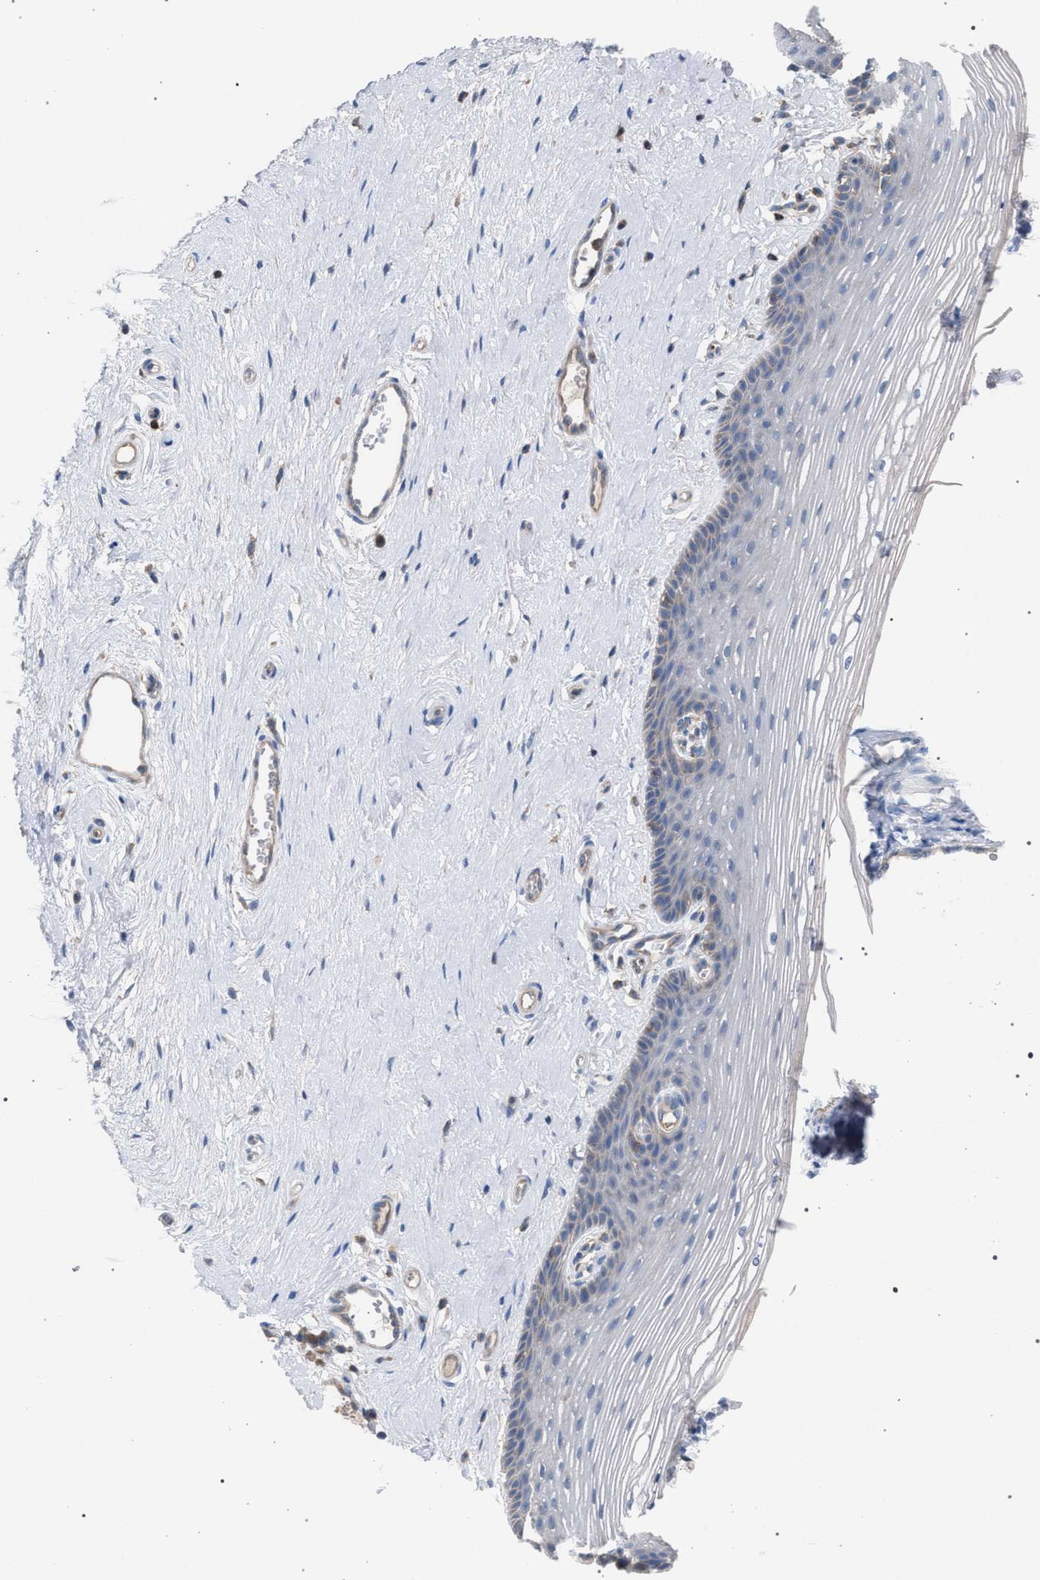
{"staining": {"intensity": "negative", "quantity": "none", "location": "none"}, "tissue": "vagina", "cell_type": "Squamous epithelial cells", "image_type": "normal", "snomed": [{"axis": "morphology", "description": "Normal tissue, NOS"}, {"axis": "topography", "description": "Vagina"}], "caption": "Immunohistochemical staining of normal vagina displays no significant positivity in squamous epithelial cells. (Immunohistochemistry, brightfield microscopy, high magnification).", "gene": "VPS13A", "patient": {"sex": "female", "age": 46}}